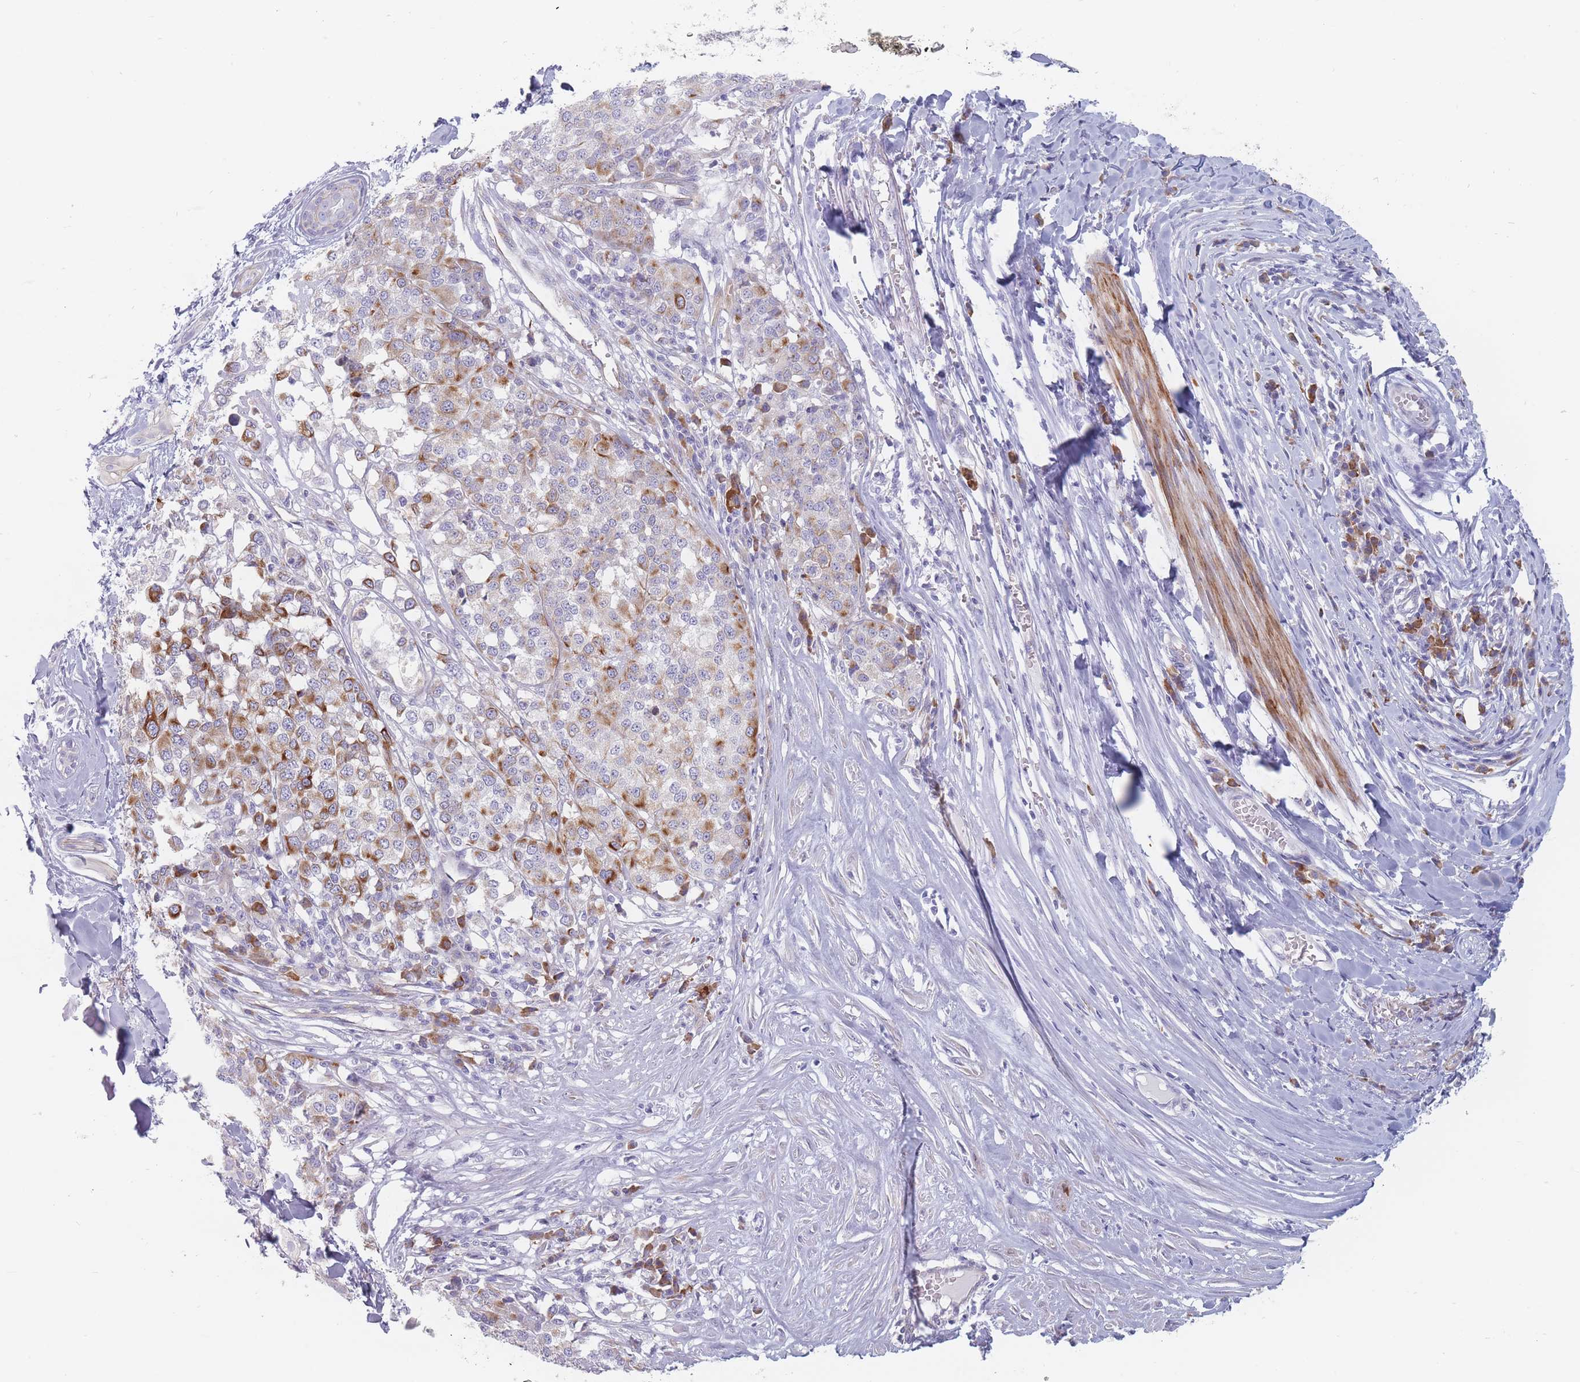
{"staining": {"intensity": "moderate", "quantity": "25%-75%", "location": "cytoplasmic/membranous"}, "tissue": "melanoma", "cell_type": "Tumor cells", "image_type": "cancer", "snomed": [{"axis": "morphology", "description": "Malignant melanoma, Metastatic site"}, {"axis": "topography", "description": "Lymph node"}], "caption": "There is medium levels of moderate cytoplasmic/membranous positivity in tumor cells of melanoma, as demonstrated by immunohistochemical staining (brown color).", "gene": "ERBIN", "patient": {"sex": "male", "age": 44}}